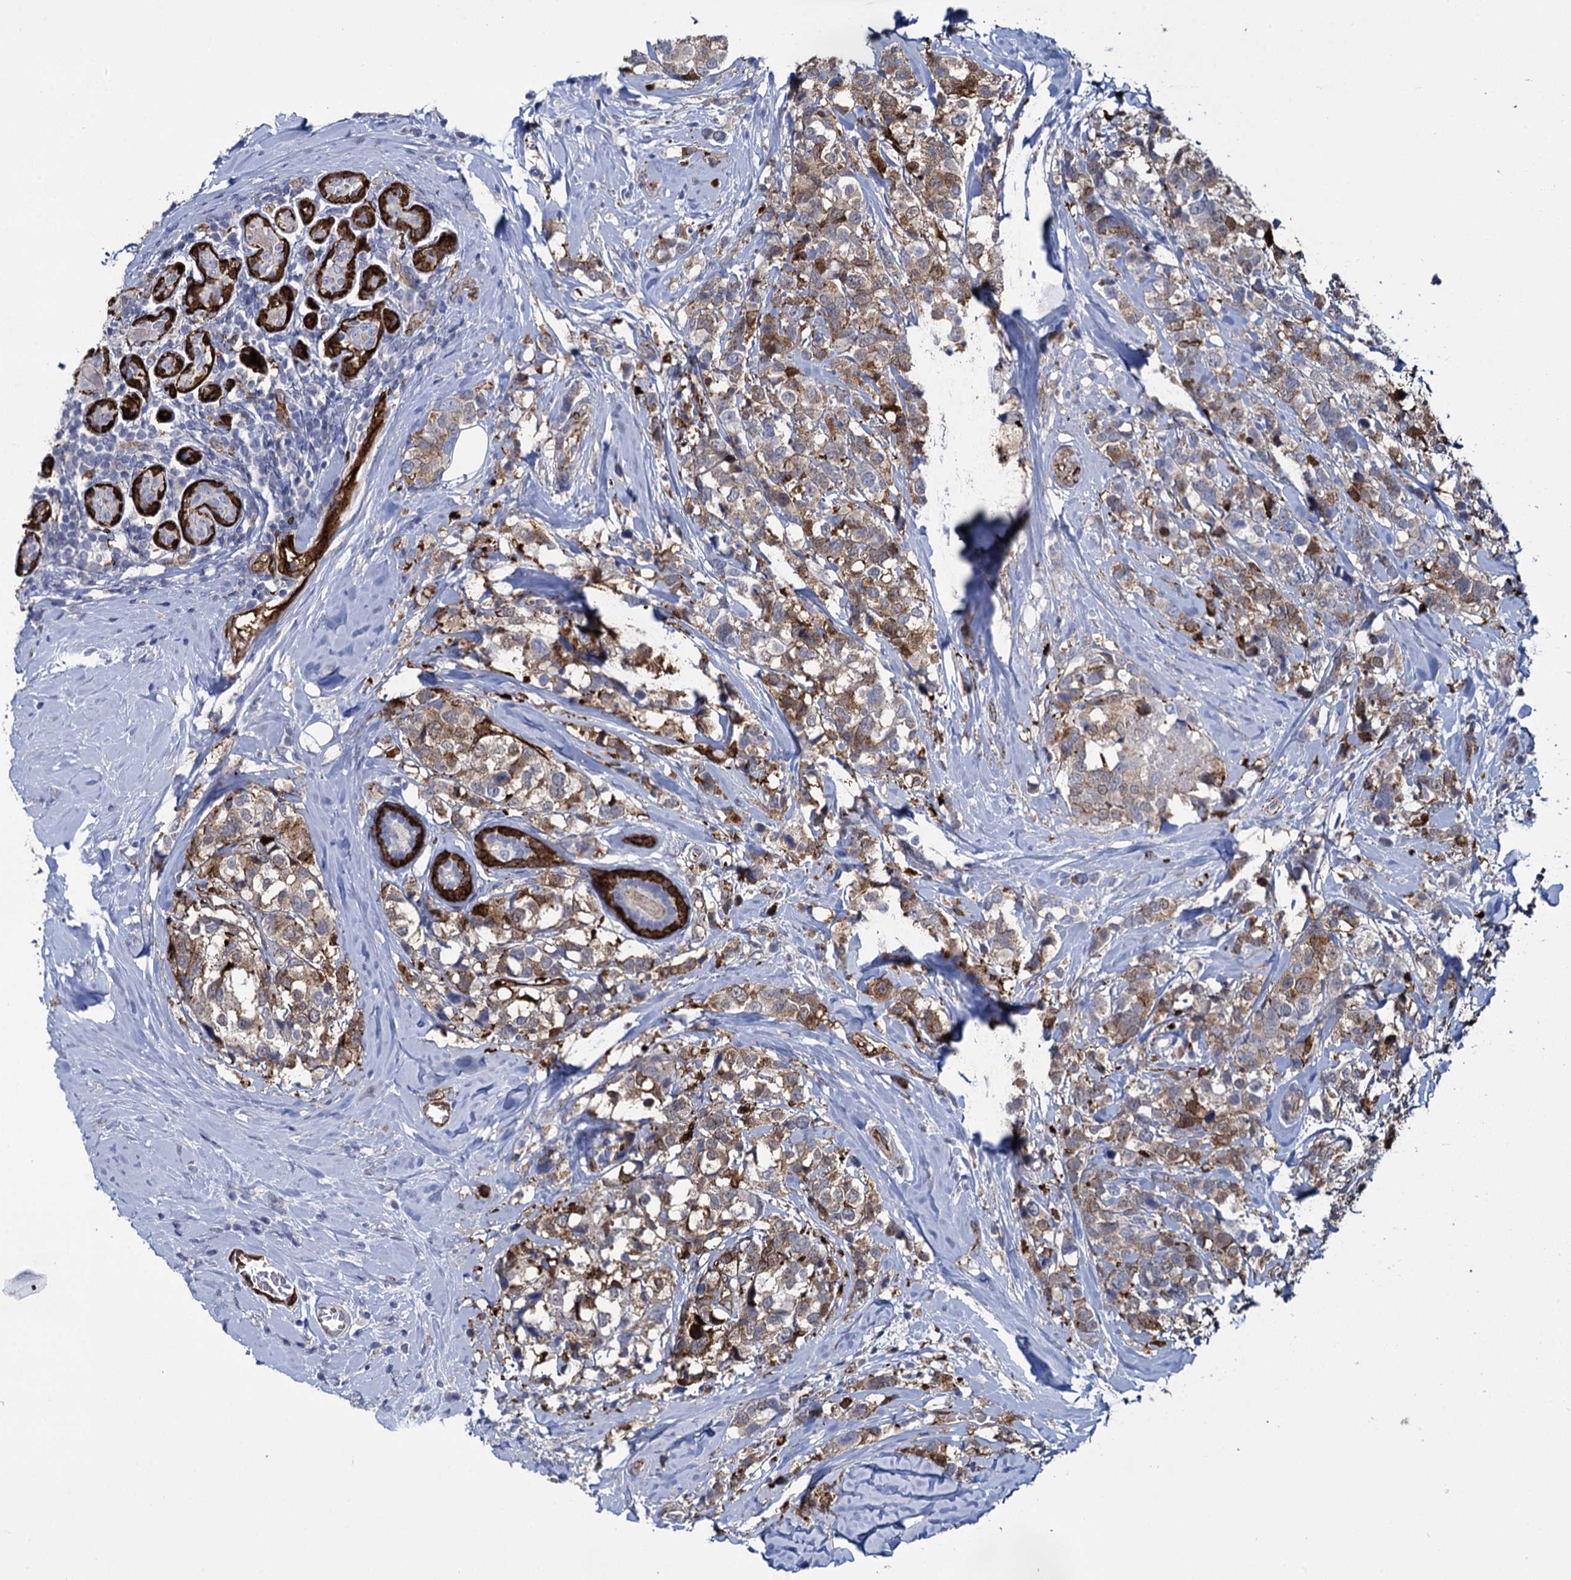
{"staining": {"intensity": "moderate", "quantity": ">75%", "location": "cytoplasmic/membranous"}, "tissue": "breast cancer", "cell_type": "Tumor cells", "image_type": "cancer", "snomed": [{"axis": "morphology", "description": "Lobular carcinoma"}, {"axis": "topography", "description": "Breast"}], "caption": "Immunohistochemical staining of breast cancer displays moderate cytoplasmic/membranous protein positivity in approximately >75% of tumor cells.", "gene": "SNCG", "patient": {"sex": "female", "age": 59}}